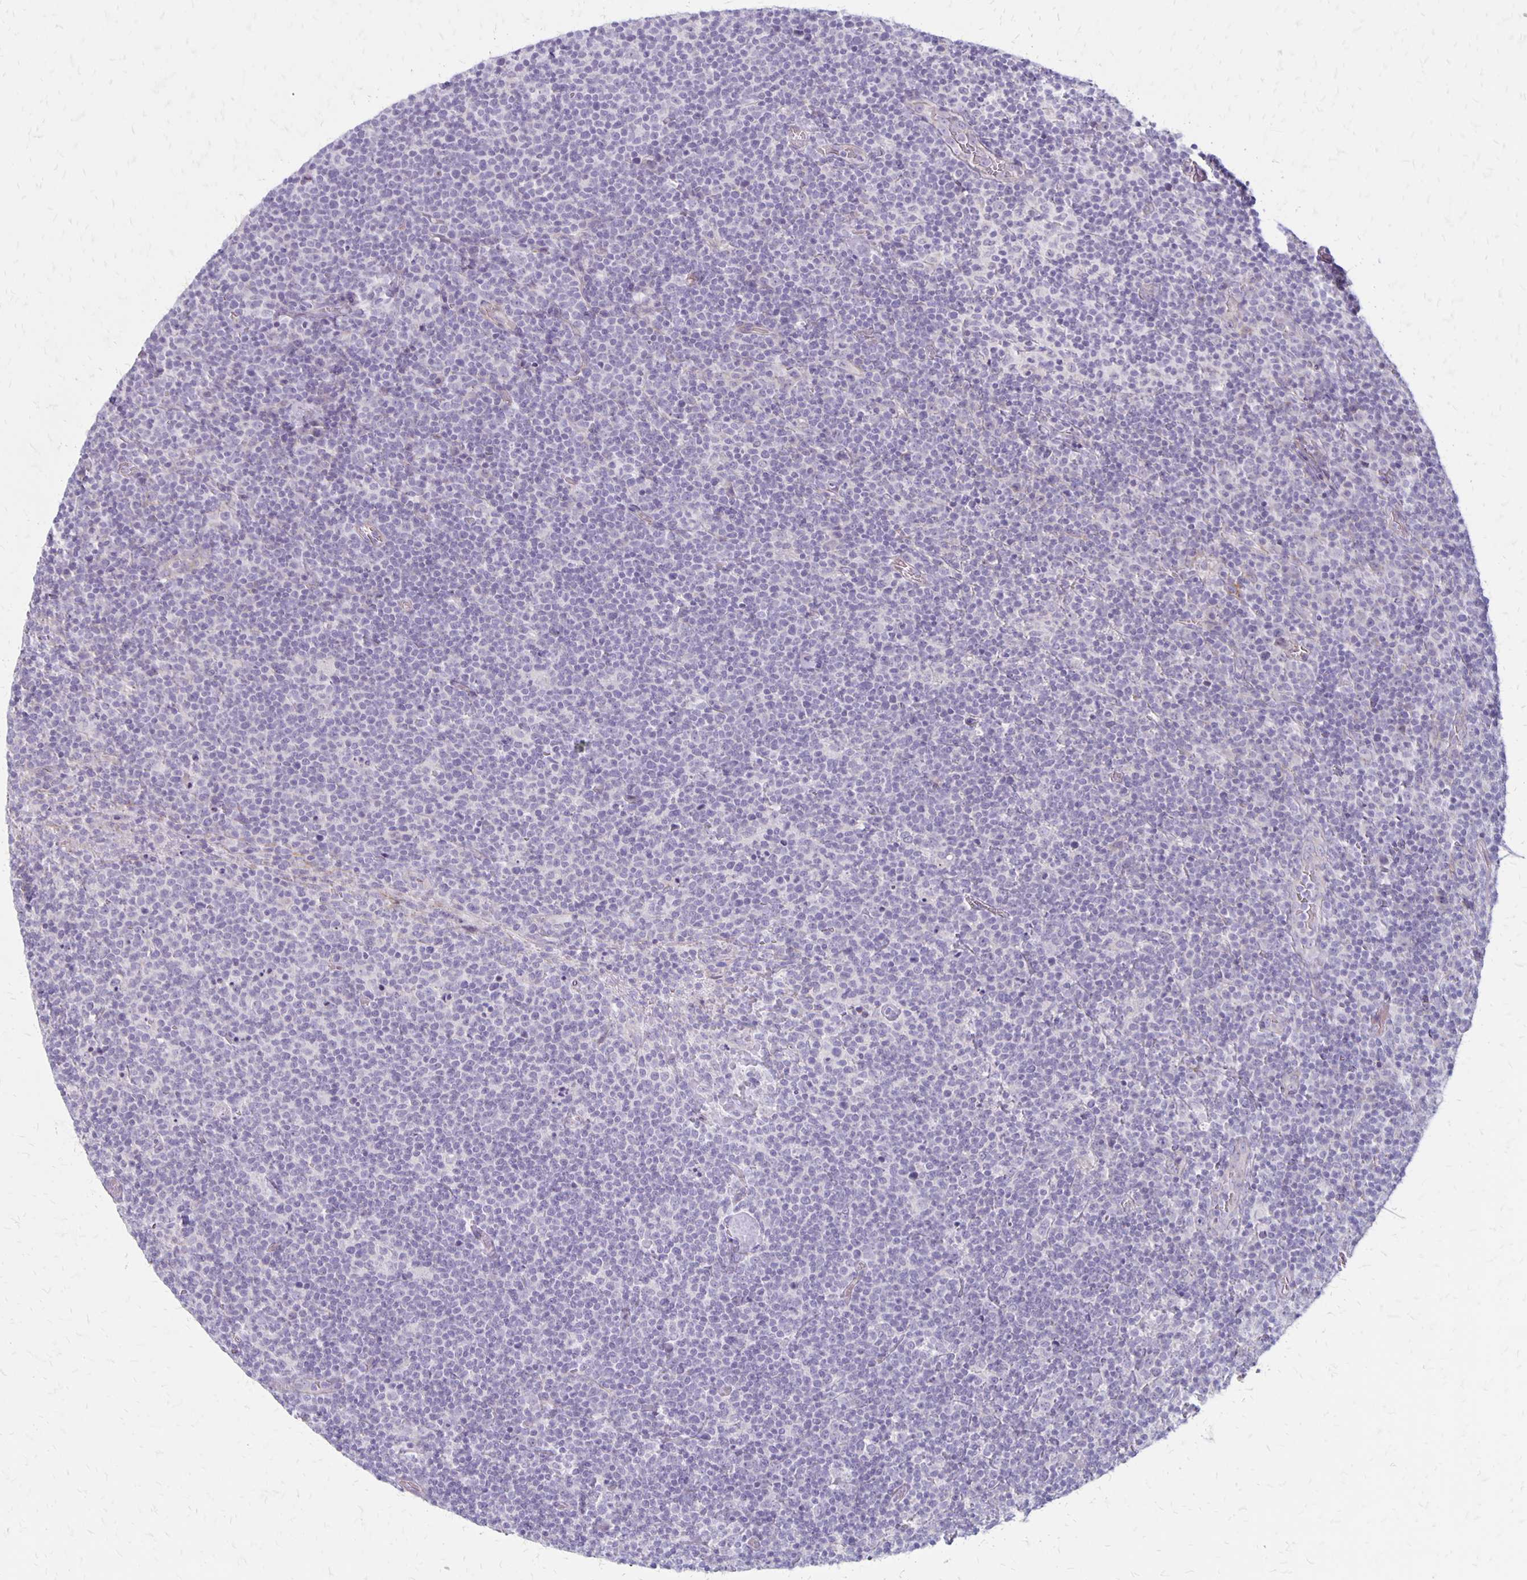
{"staining": {"intensity": "negative", "quantity": "none", "location": "none"}, "tissue": "lymphoma", "cell_type": "Tumor cells", "image_type": "cancer", "snomed": [{"axis": "morphology", "description": "Malignant lymphoma, non-Hodgkin's type, High grade"}, {"axis": "topography", "description": "Lymph node"}], "caption": "IHC of malignant lymphoma, non-Hodgkin's type (high-grade) reveals no expression in tumor cells.", "gene": "HOMER1", "patient": {"sex": "male", "age": 61}}